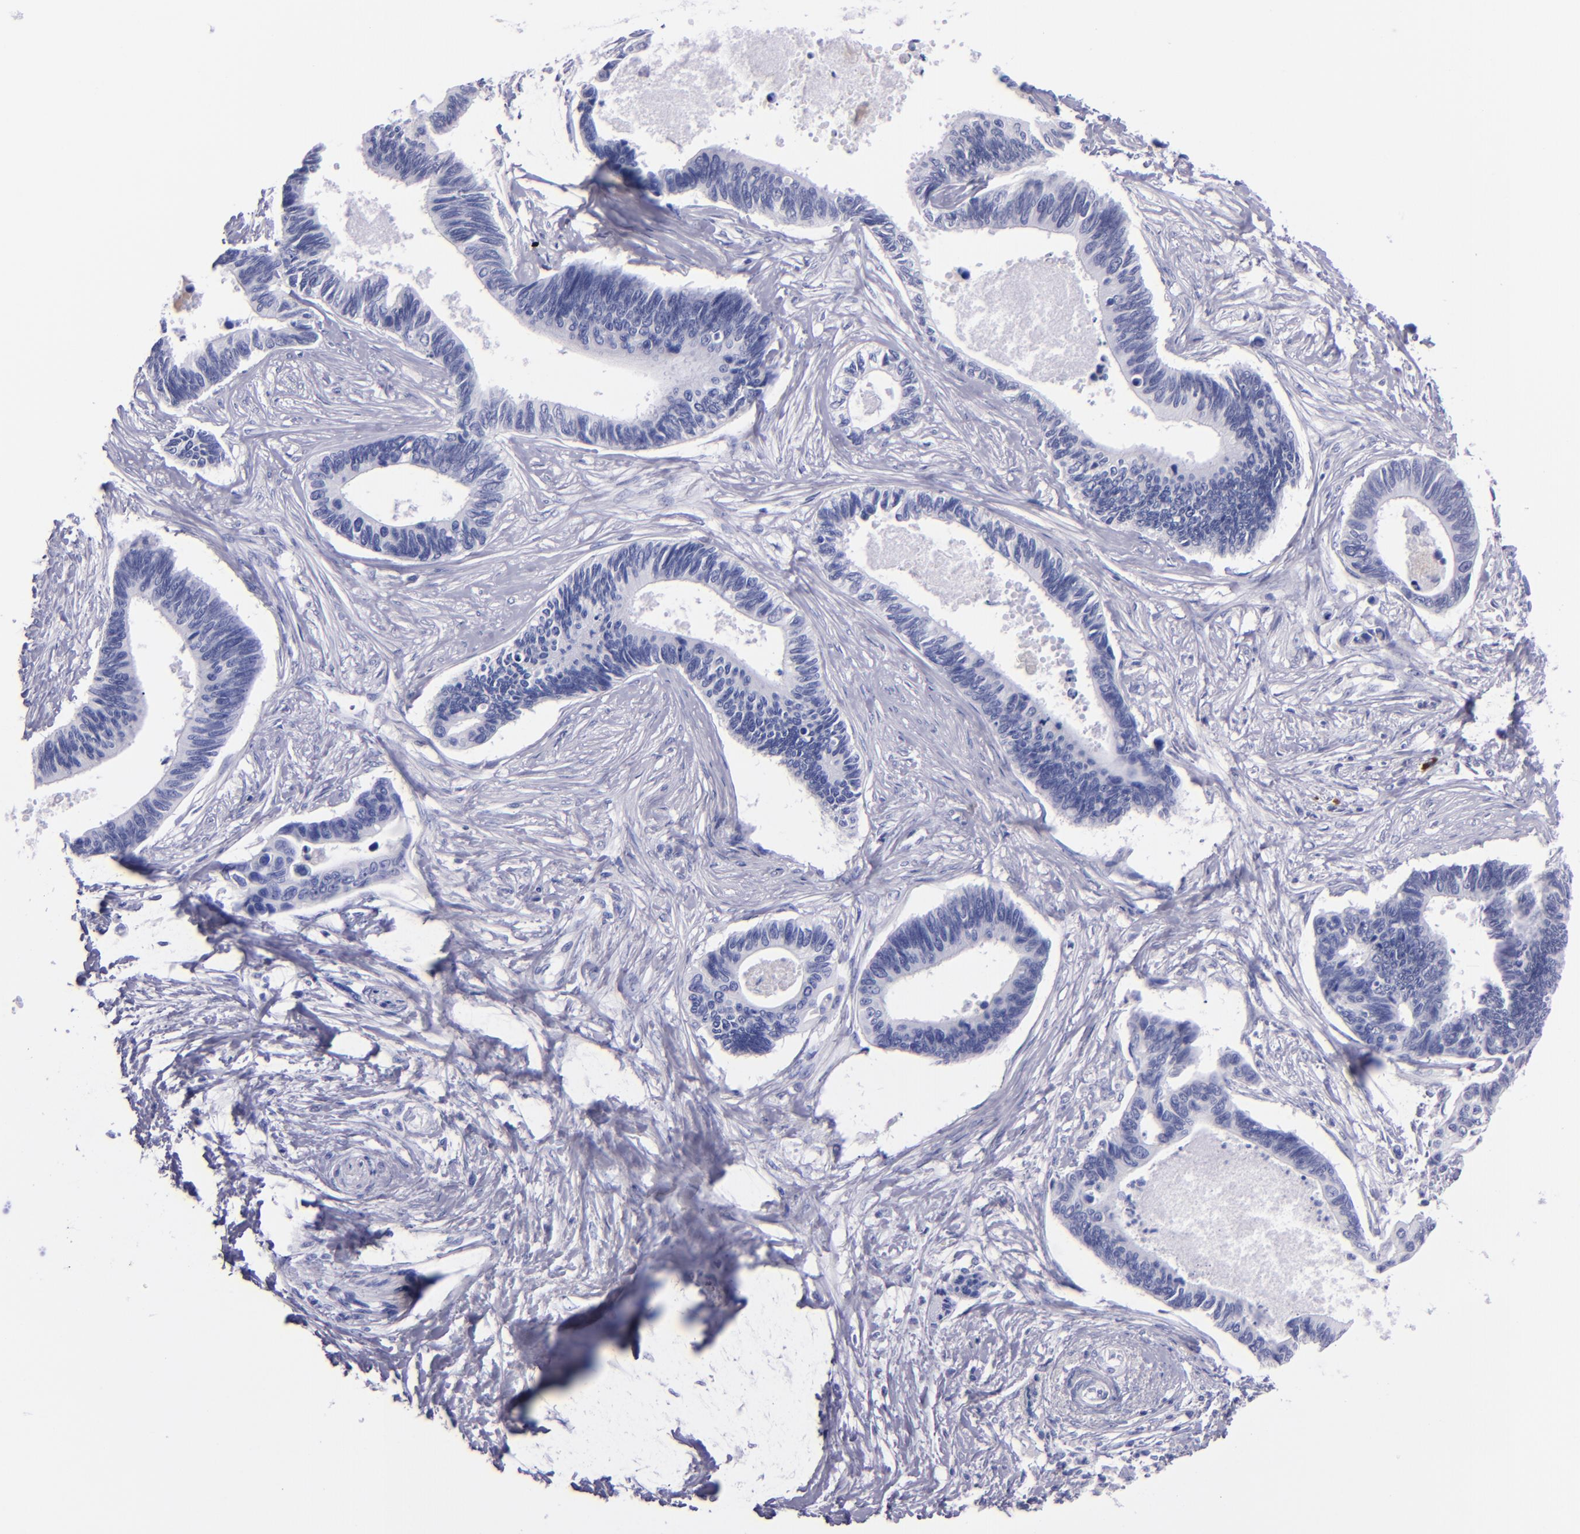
{"staining": {"intensity": "negative", "quantity": "none", "location": "none"}, "tissue": "pancreatic cancer", "cell_type": "Tumor cells", "image_type": "cancer", "snomed": [{"axis": "morphology", "description": "Adenocarcinoma, NOS"}, {"axis": "topography", "description": "Pancreas"}], "caption": "The histopathology image shows no significant positivity in tumor cells of pancreatic adenocarcinoma. (DAB (3,3'-diaminobenzidine) immunohistochemistry, high magnification).", "gene": "CD37", "patient": {"sex": "female", "age": 70}}